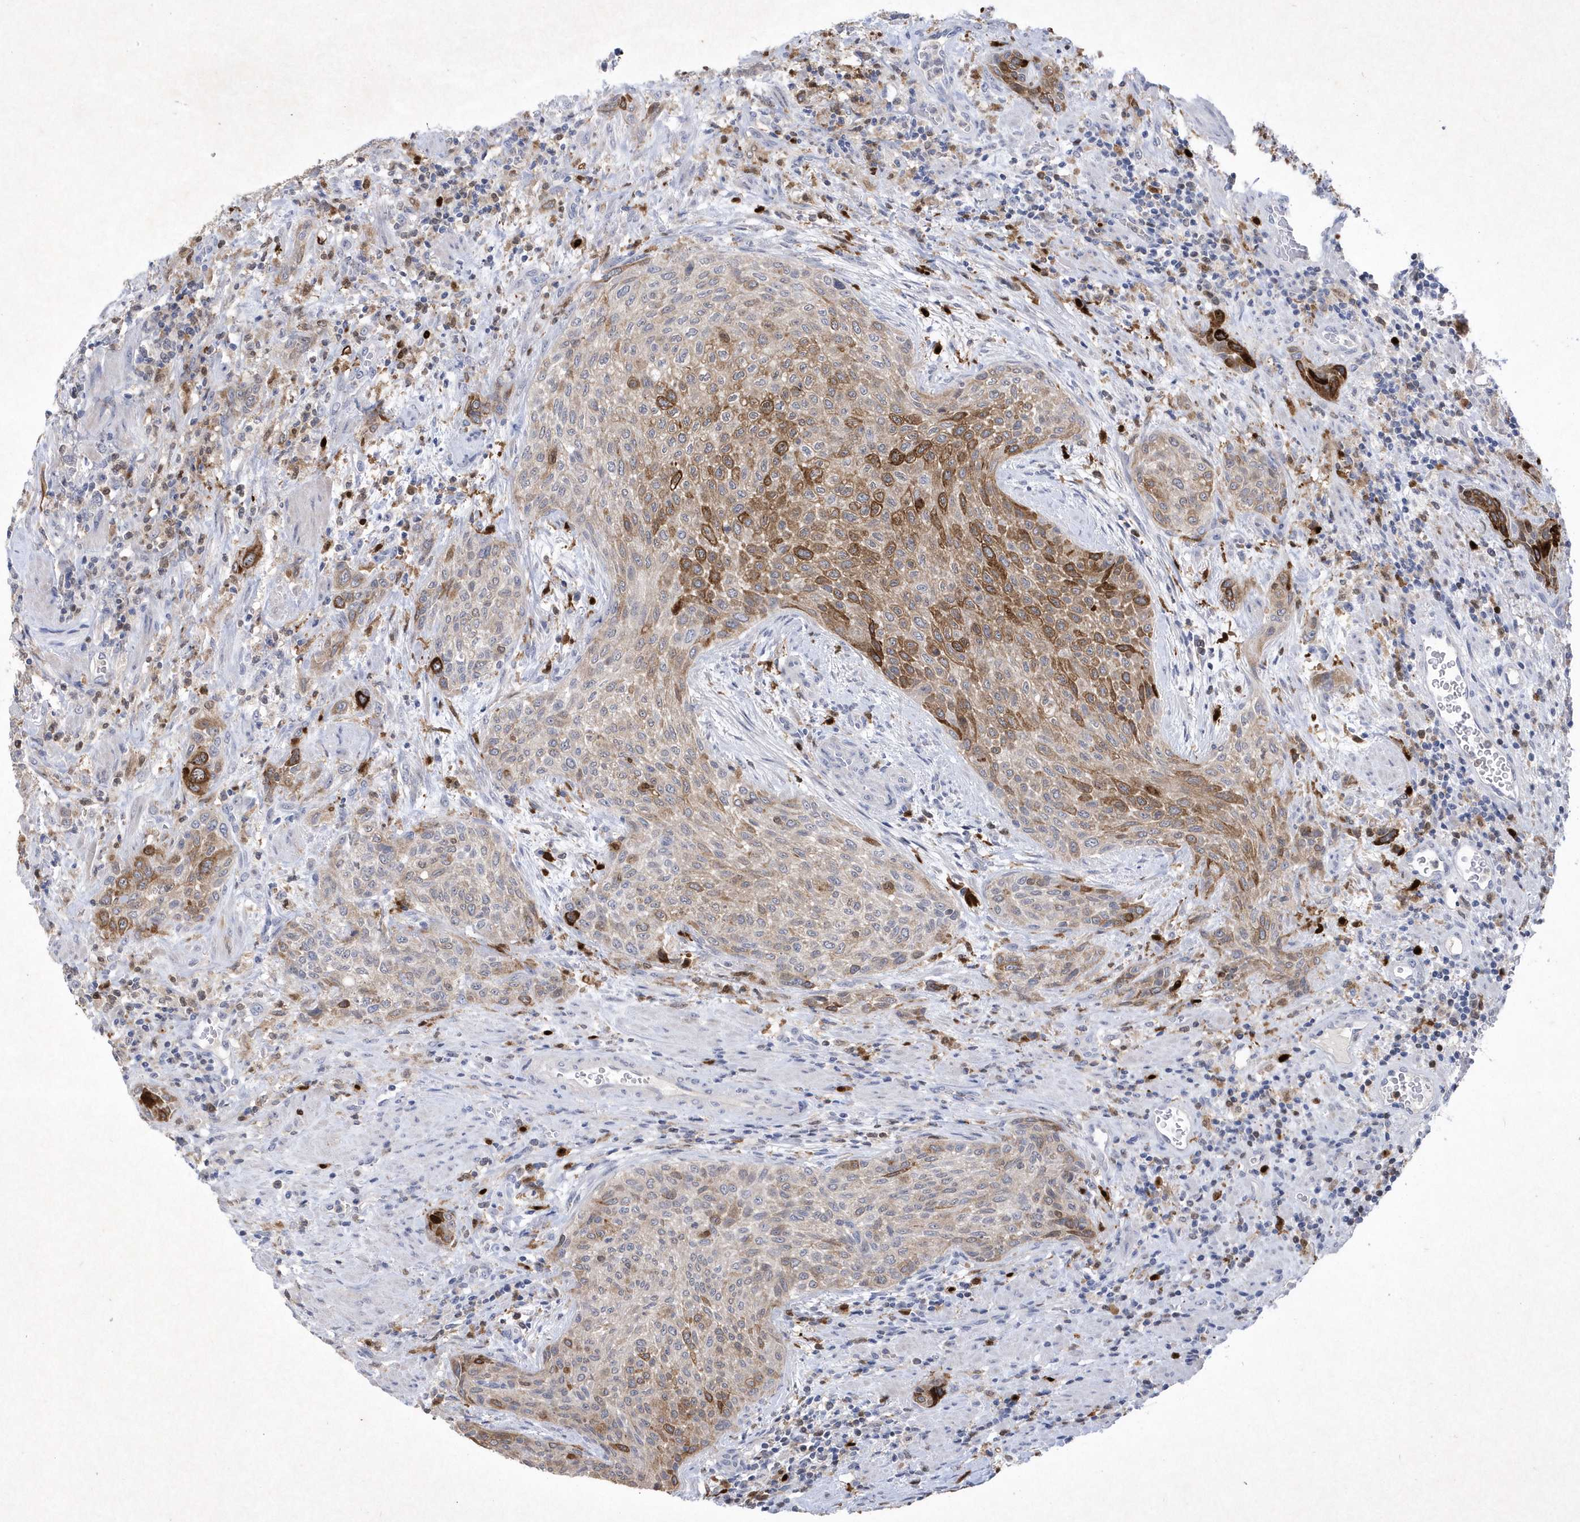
{"staining": {"intensity": "moderate", "quantity": "25%-75%", "location": "cytoplasmic/membranous"}, "tissue": "urothelial cancer", "cell_type": "Tumor cells", "image_type": "cancer", "snomed": [{"axis": "morphology", "description": "Urothelial carcinoma, High grade"}, {"axis": "topography", "description": "Urinary bladder"}], "caption": "Immunohistochemistry of urothelial cancer shows medium levels of moderate cytoplasmic/membranous positivity in approximately 25%-75% of tumor cells.", "gene": "BHLHA15", "patient": {"sex": "male", "age": 35}}